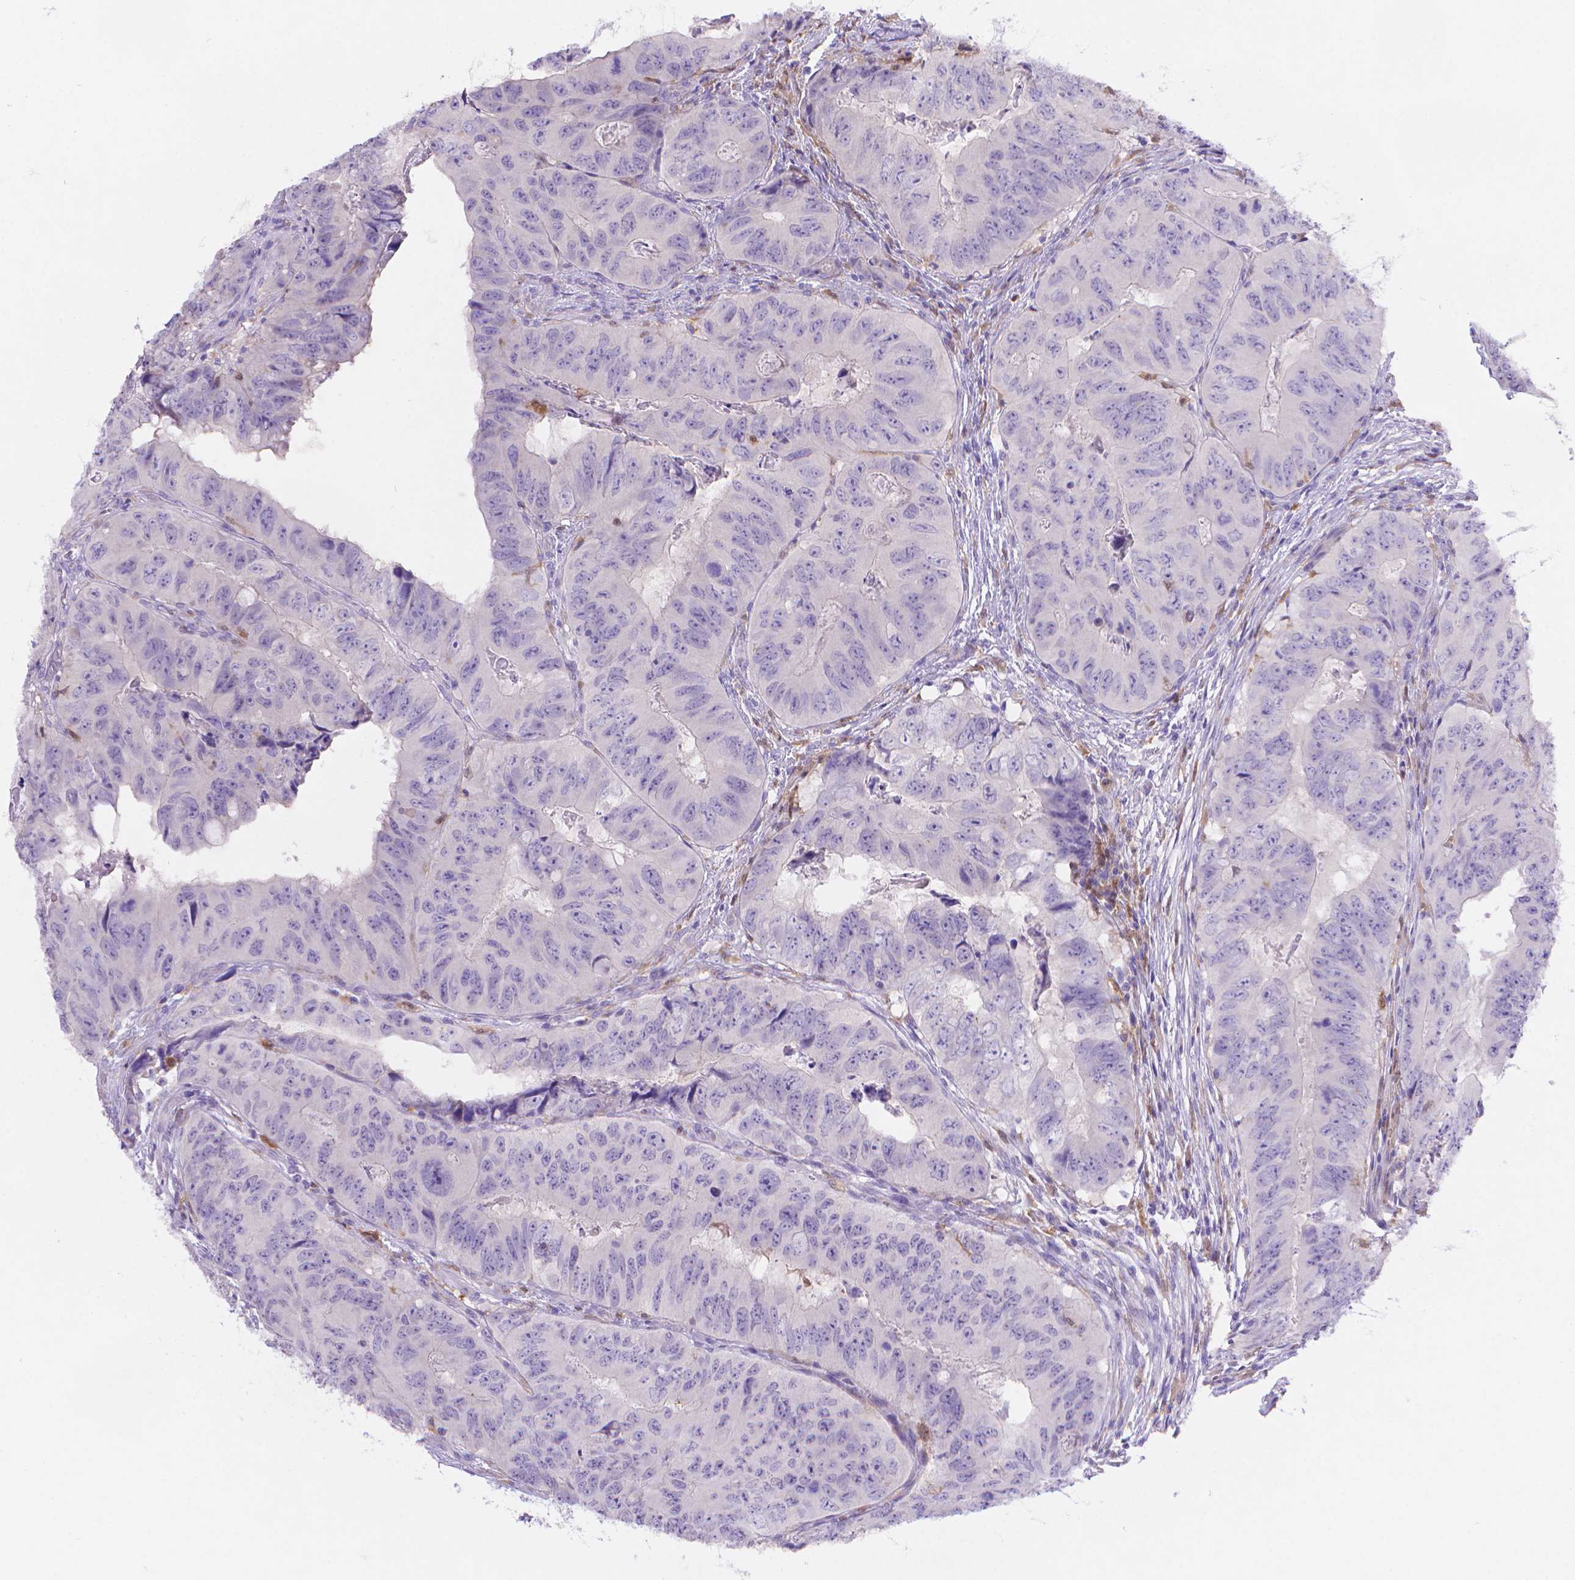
{"staining": {"intensity": "negative", "quantity": "none", "location": "none"}, "tissue": "colorectal cancer", "cell_type": "Tumor cells", "image_type": "cancer", "snomed": [{"axis": "morphology", "description": "Adenocarcinoma, NOS"}, {"axis": "topography", "description": "Colon"}], "caption": "Colorectal cancer (adenocarcinoma) was stained to show a protein in brown. There is no significant expression in tumor cells. (Brightfield microscopy of DAB (3,3'-diaminobenzidine) IHC at high magnification).", "gene": "FGD2", "patient": {"sex": "male", "age": 79}}